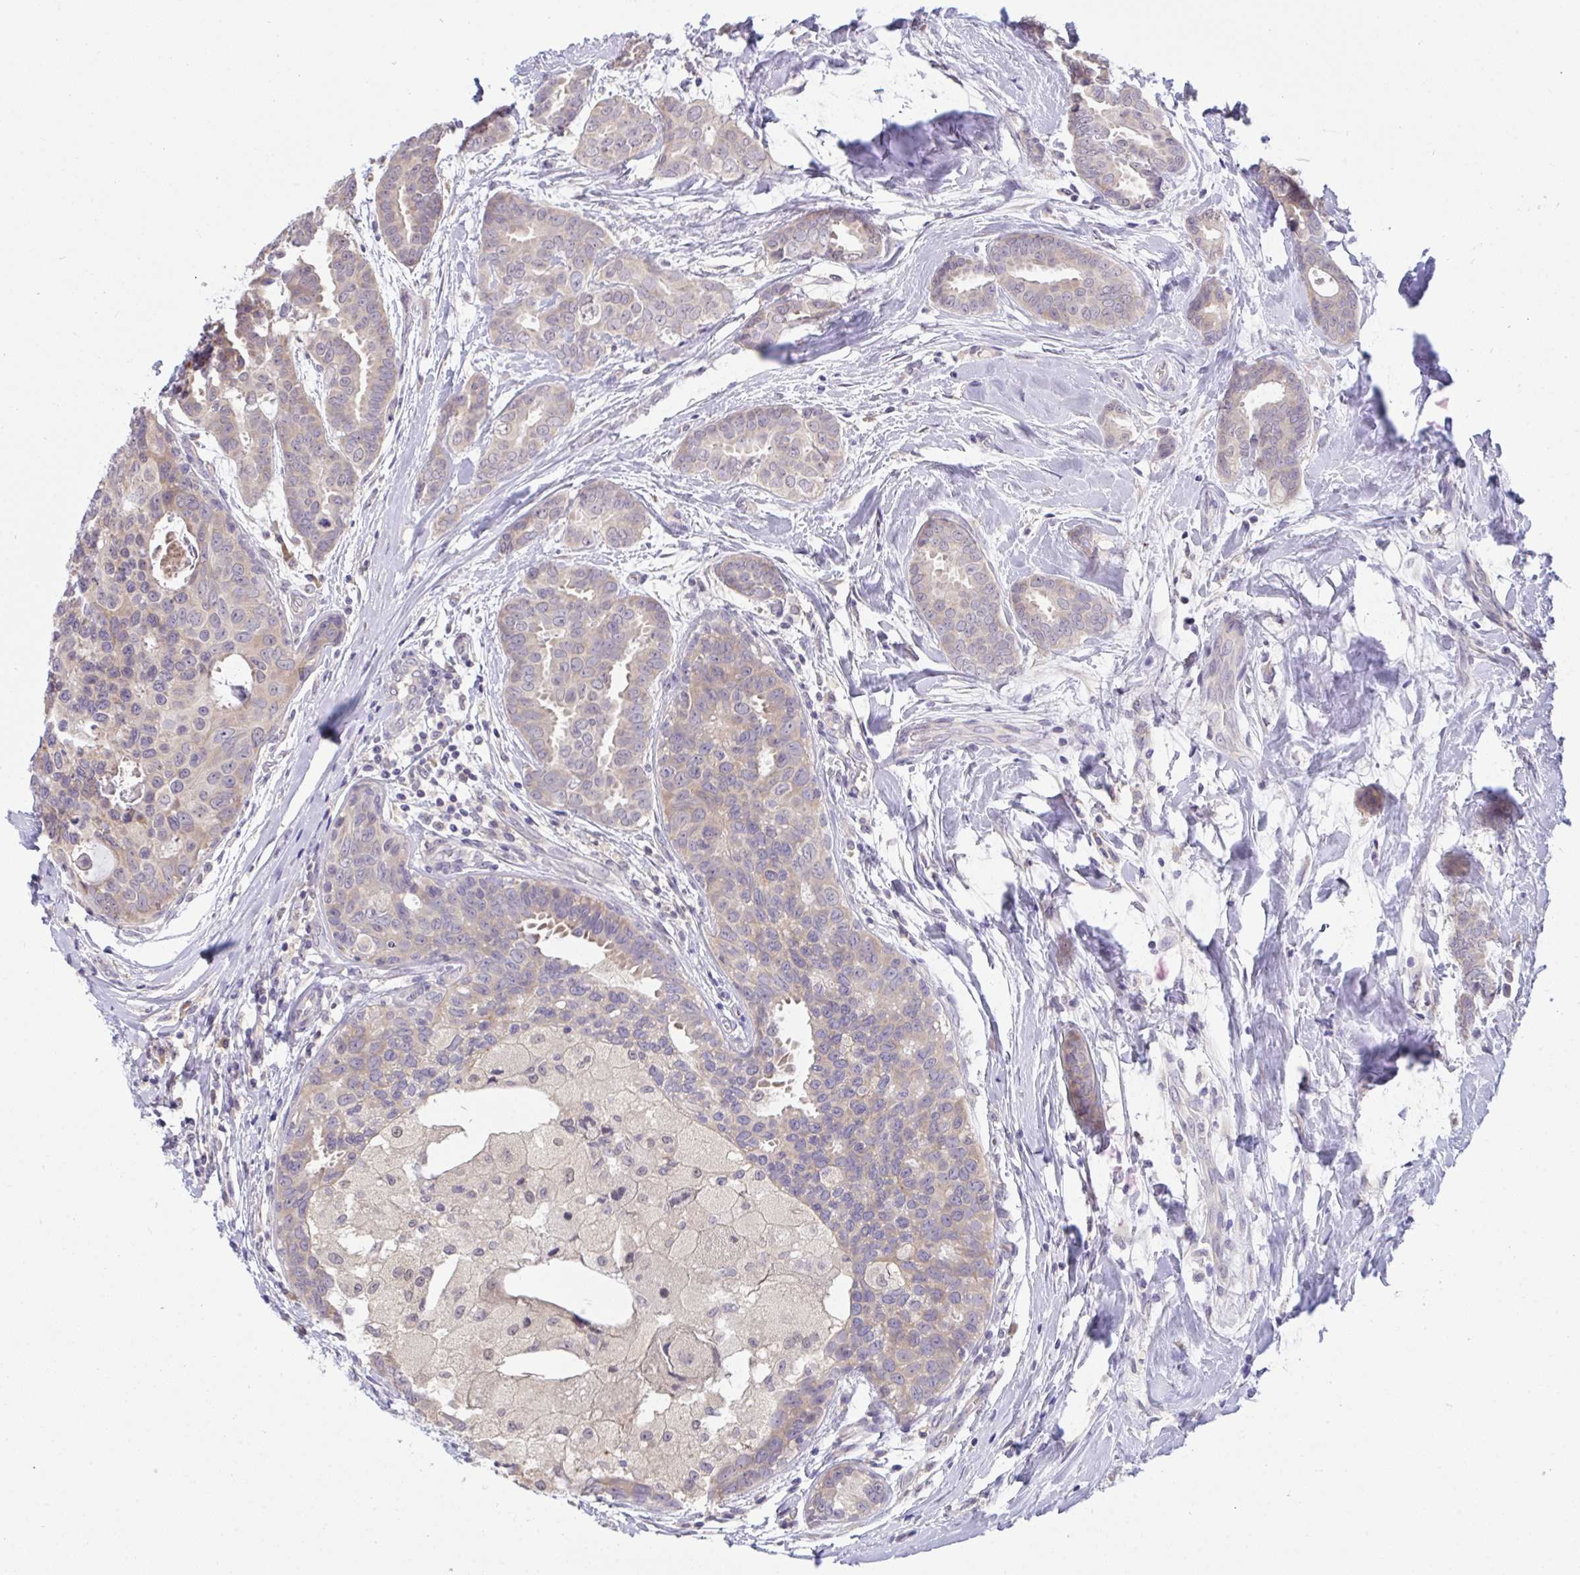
{"staining": {"intensity": "weak", "quantity": ">75%", "location": "cytoplasmic/membranous"}, "tissue": "breast cancer", "cell_type": "Tumor cells", "image_type": "cancer", "snomed": [{"axis": "morphology", "description": "Duct carcinoma"}, {"axis": "topography", "description": "Breast"}], "caption": "Protein expression analysis of infiltrating ductal carcinoma (breast) displays weak cytoplasmic/membranous staining in approximately >75% of tumor cells.", "gene": "TMEM41A", "patient": {"sex": "female", "age": 45}}